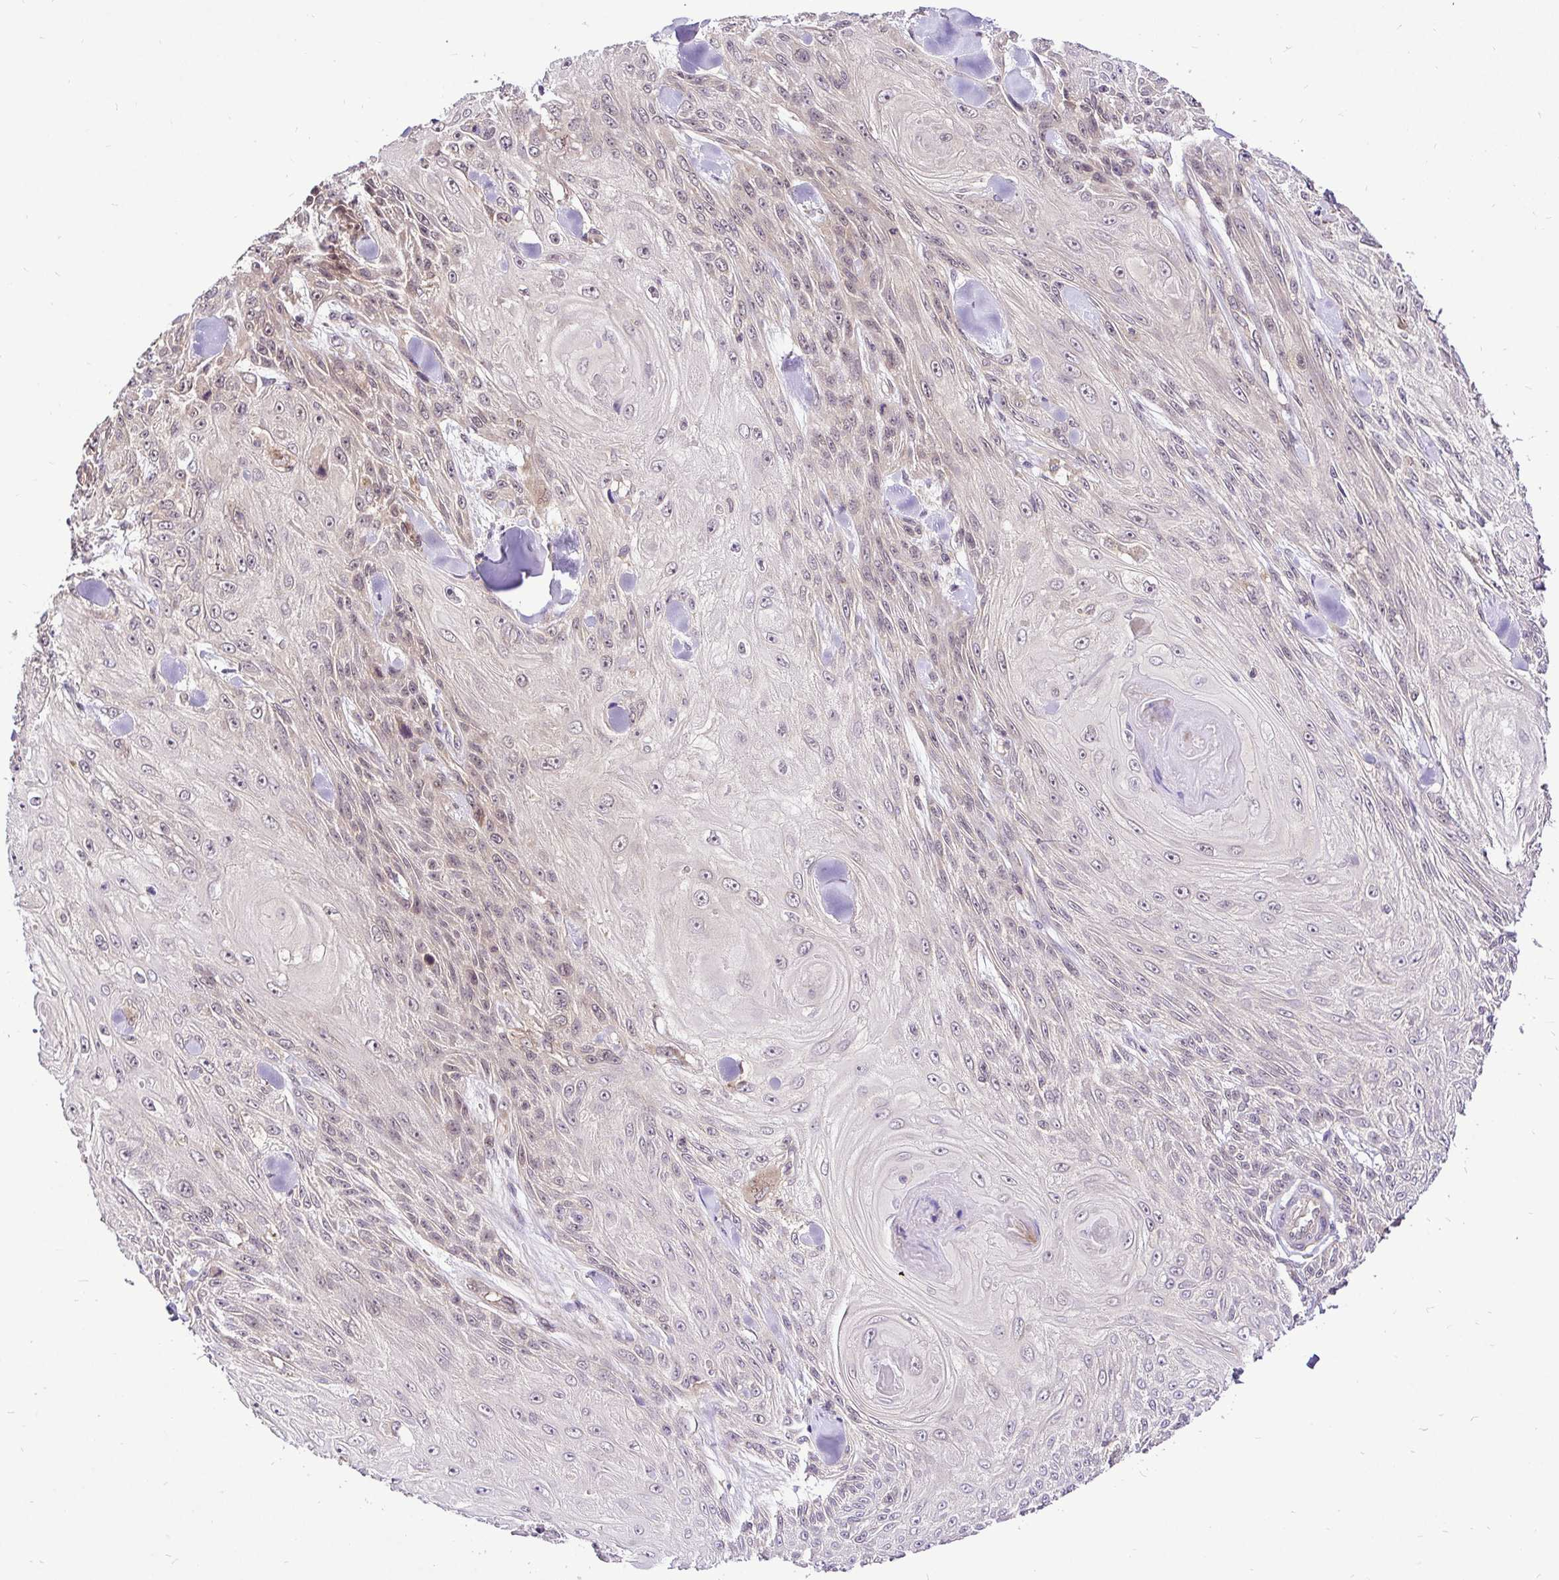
{"staining": {"intensity": "weak", "quantity": "25%-75%", "location": "cytoplasmic/membranous,nuclear"}, "tissue": "skin cancer", "cell_type": "Tumor cells", "image_type": "cancer", "snomed": [{"axis": "morphology", "description": "Squamous cell carcinoma, NOS"}, {"axis": "topography", "description": "Skin"}], "caption": "This is a photomicrograph of immunohistochemistry staining of skin cancer, which shows weak positivity in the cytoplasmic/membranous and nuclear of tumor cells.", "gene": "UBE2M", "patient": {"sex": "male", "age": 88}}